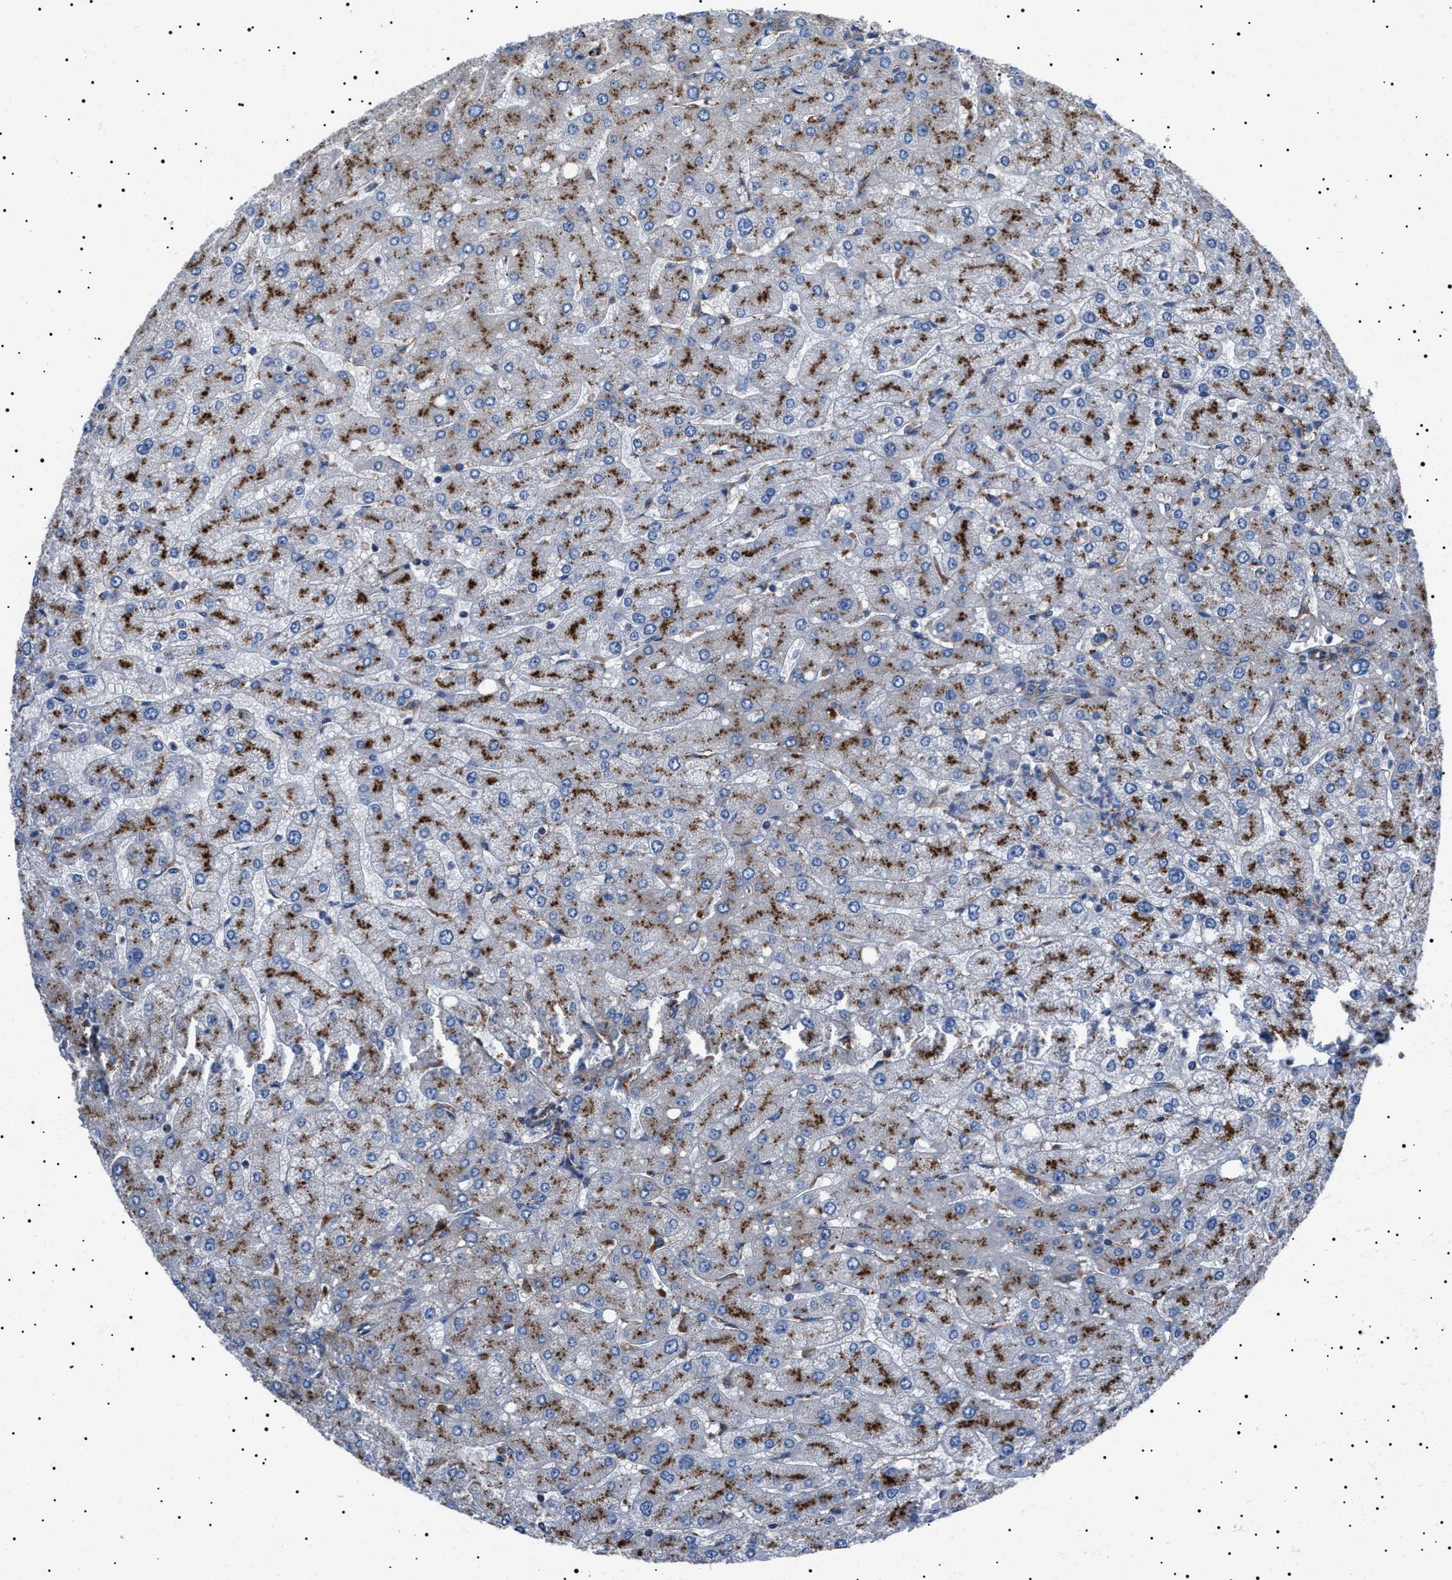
{"staining": {"intensity": "weak", "quantity": ">75%", "location": "cytoplasmic/membranous"}, "tissue": "liver", "cell_type": "Cholangiocytes", "image_type": "normal", "snomed": [{"axis": "morphology", "description": "Normal tissue, NOS"}, {"axis": "topography", "description": "Liver"}], "caption": "IHC histopathology image of normal human liver stained for a protein (brown), which displays low levels of weak cytoplasmic/membranous positivity in approximately >75% of cholangiocytes.", "gene": "NEU1", "patient": {"sex": "male", "age": 55}}